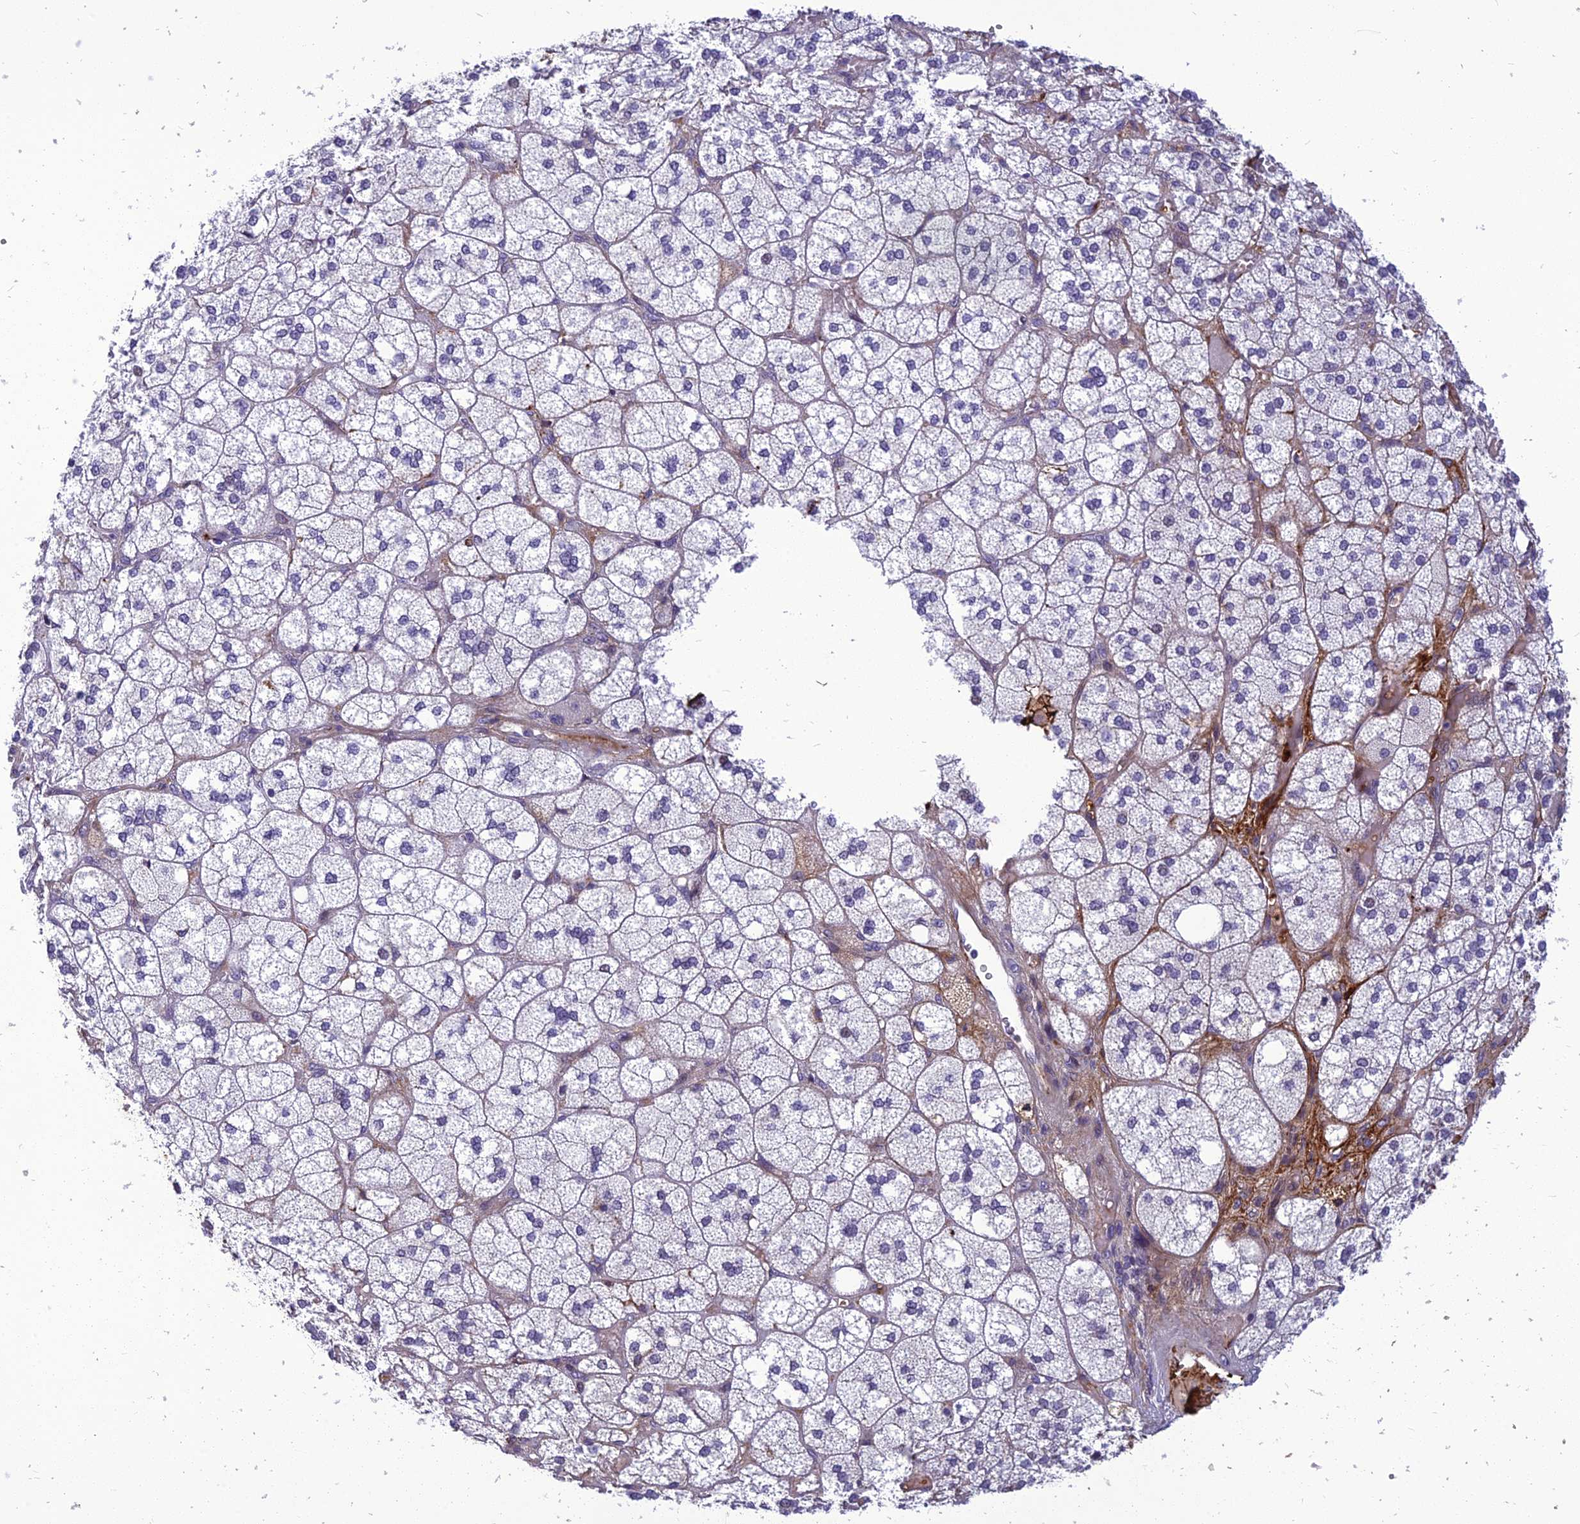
{"staining": {"intensity": "weak", "quantity": "<25%", "location": "cytoplasmic/membranous,nuclear"}, "tissue": "adrenal gland", "cell_type": "Glandular cells", "image_type": "normal", "snomed": [{"axis": "morphology", "description": "Normal tissue, NOS"}, {"axis": "topography", "description": "Adrenal gland"}], "caption": "IHC histopathology image of benign adrenal gland: adrenal gland stained with DAB (3,3'-diaminobenzidine) shows no significant protein positivity in glandular cells.", "gene": "CLEC11A", "patient": {"sex": "male", "age": 61}}